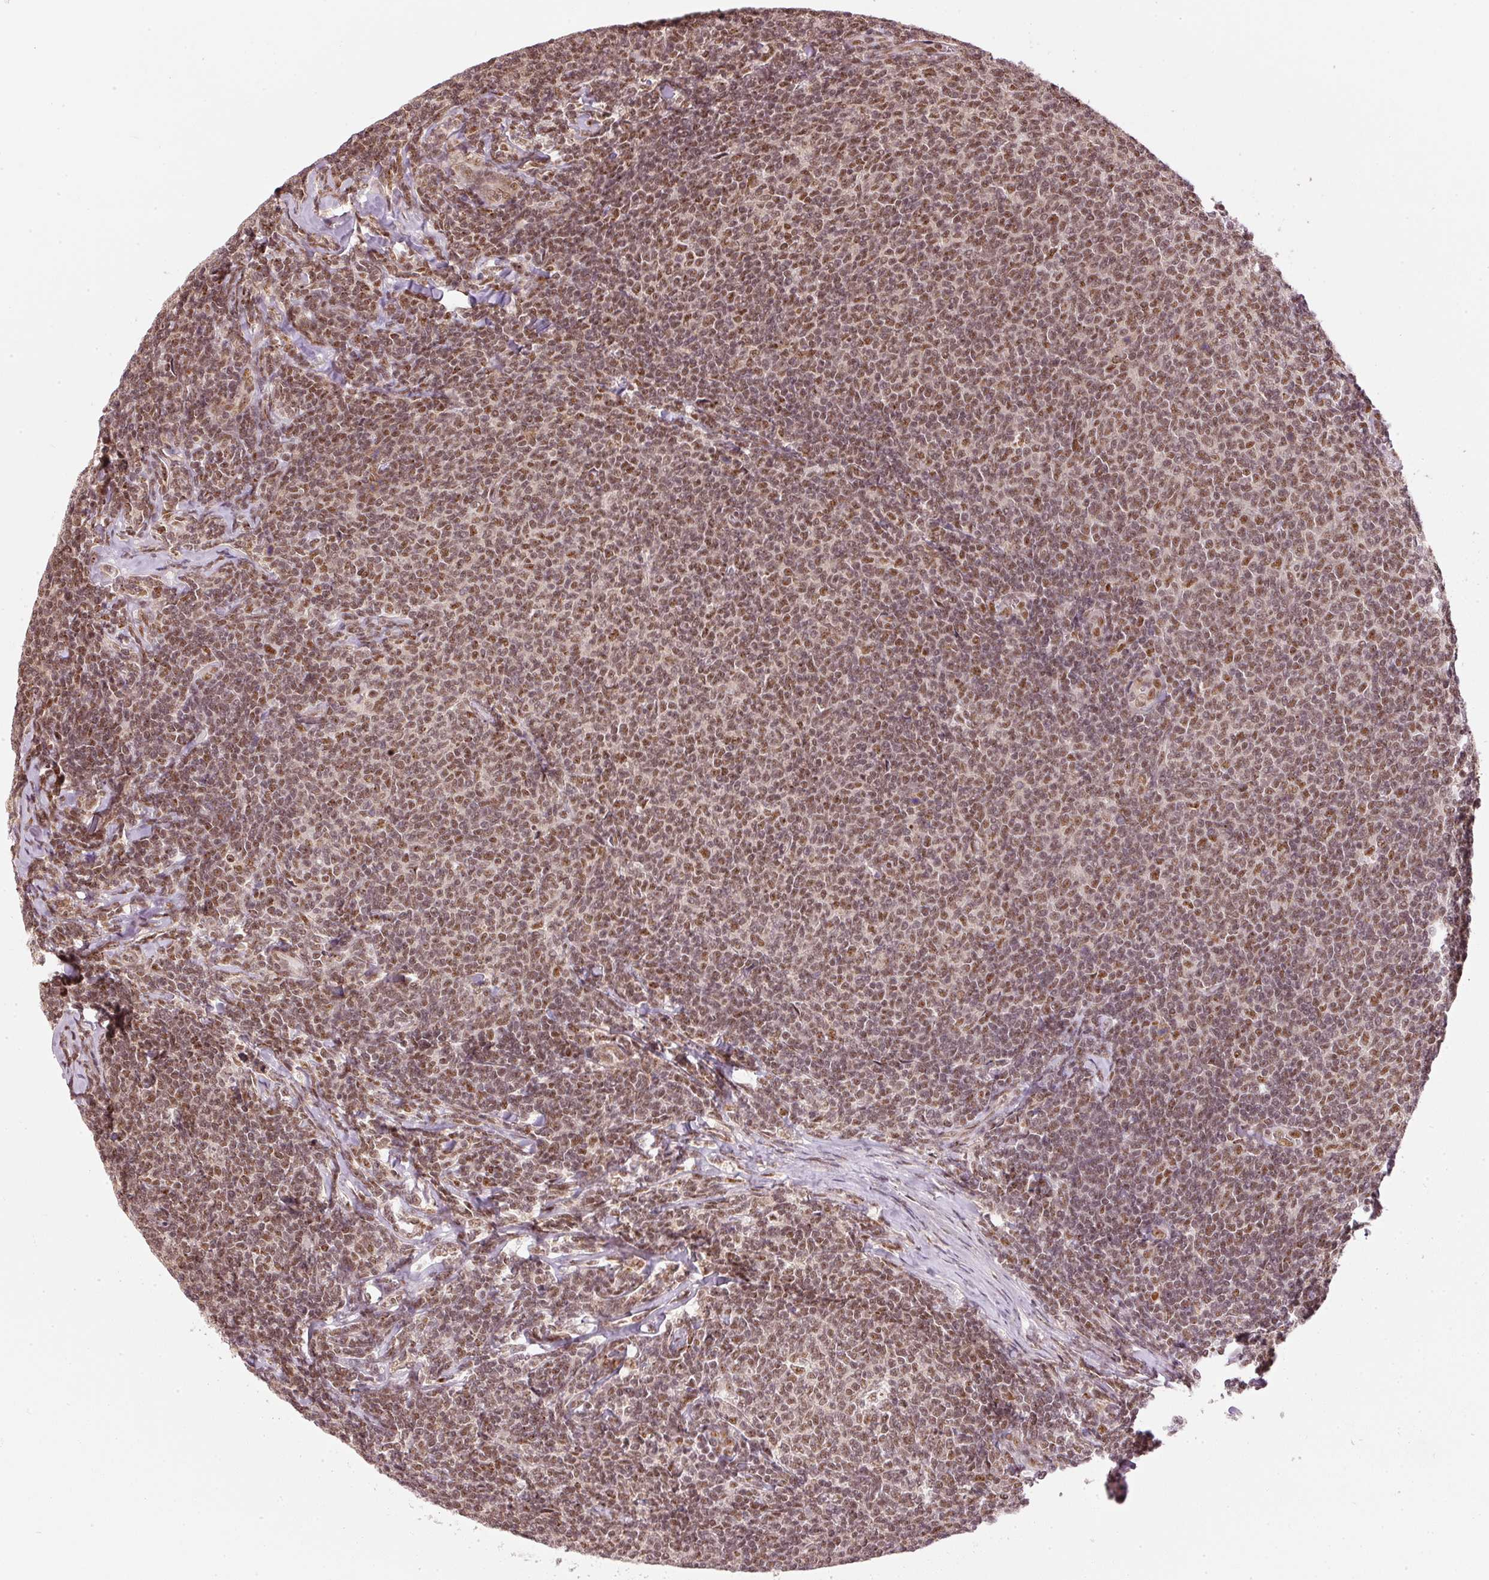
{"staining": {"intensity": "moderate", "quantity": ">75%", "location": "nuclear"}, "tissue": "lymphoma", "cell_type": "Tumor cells", "image_type": "cancer", "snomed": [{"axis": "morphology", "description": "Malignant lymphoma, non-Hodgkin's type, Low grade"}, {"axis": "topography", "description": "Lymph node"}], "caption": "This is an image of immunohistochemistry (IHC) staining of malignant lymphoma, non-Hodgkin's type (low-grade), which shows moderate staining in the nuclear of tumor cells.", "gene": "THOC6", "patient": {"sex": "male", "age": 52}}